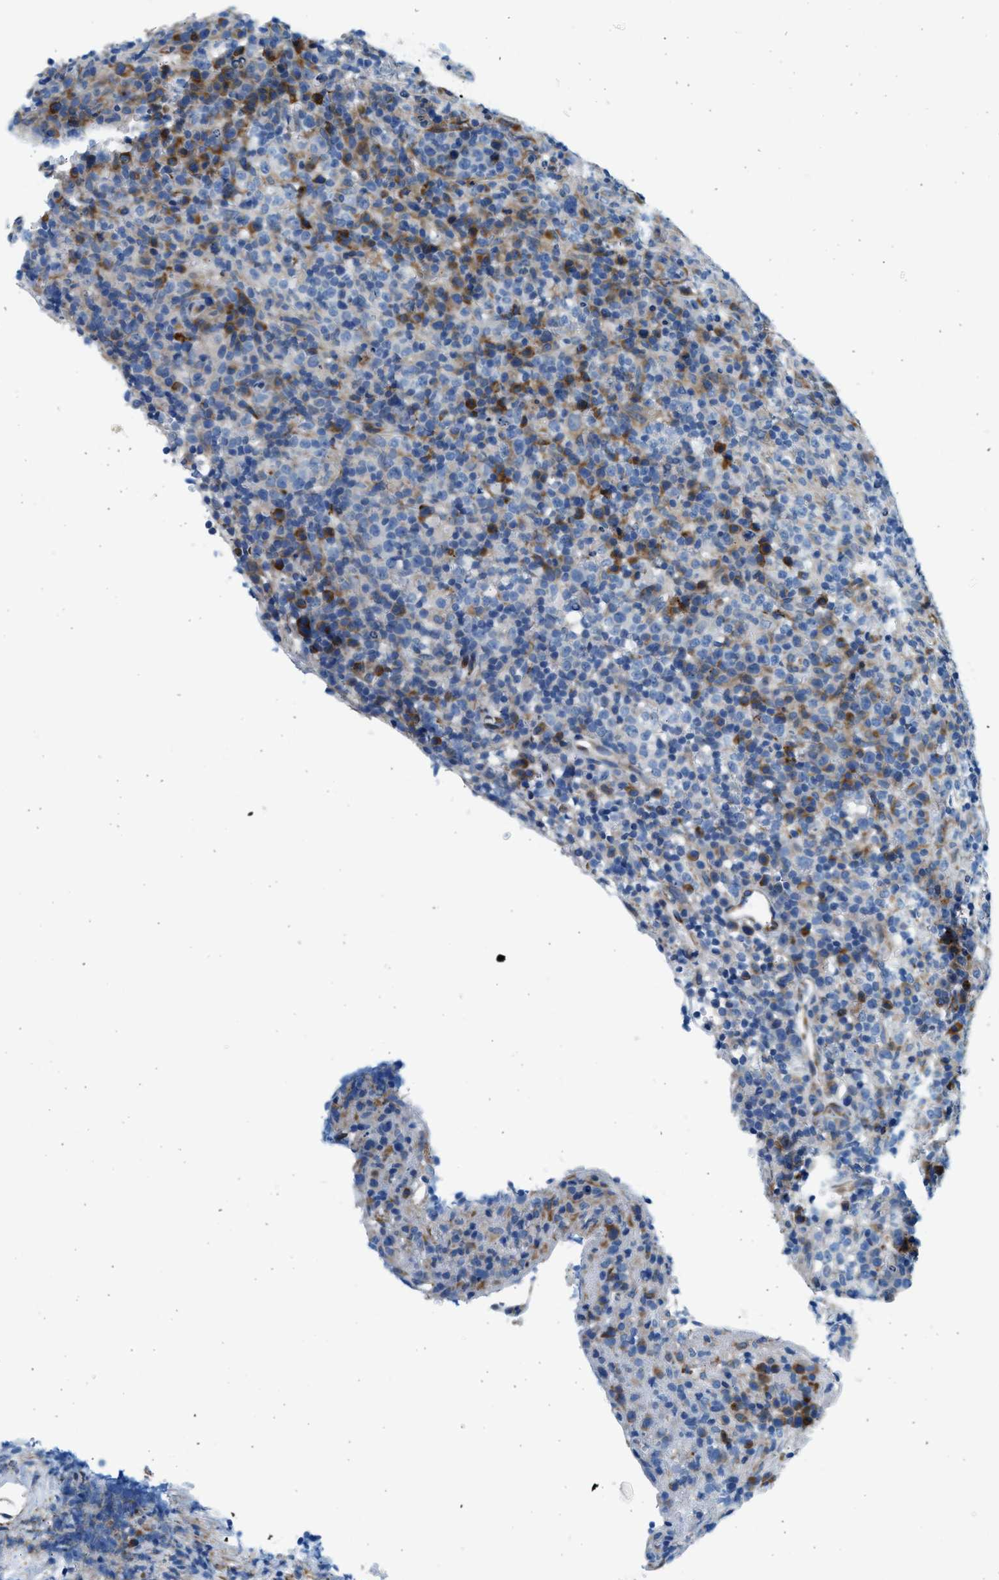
{"staining": {"intensity": "negative", "quantity": "none", "location": "none"}, "tissue": "lymphoma", "cell_type": "Tumor cells", "image_type": "cancer", "snomed": [{"axis": "morphology", "description": "Malignant lymphoma, non-Hodgkin's type, High grade"}, {"axis": "topography", "description": "Lymph node"}], "caption": "DAB immunohistochemical staining of lymphoma shows no significant staining in tumor cells.", "gene": "CNTN6", "patient": {"sex": "female", "age": 76}}